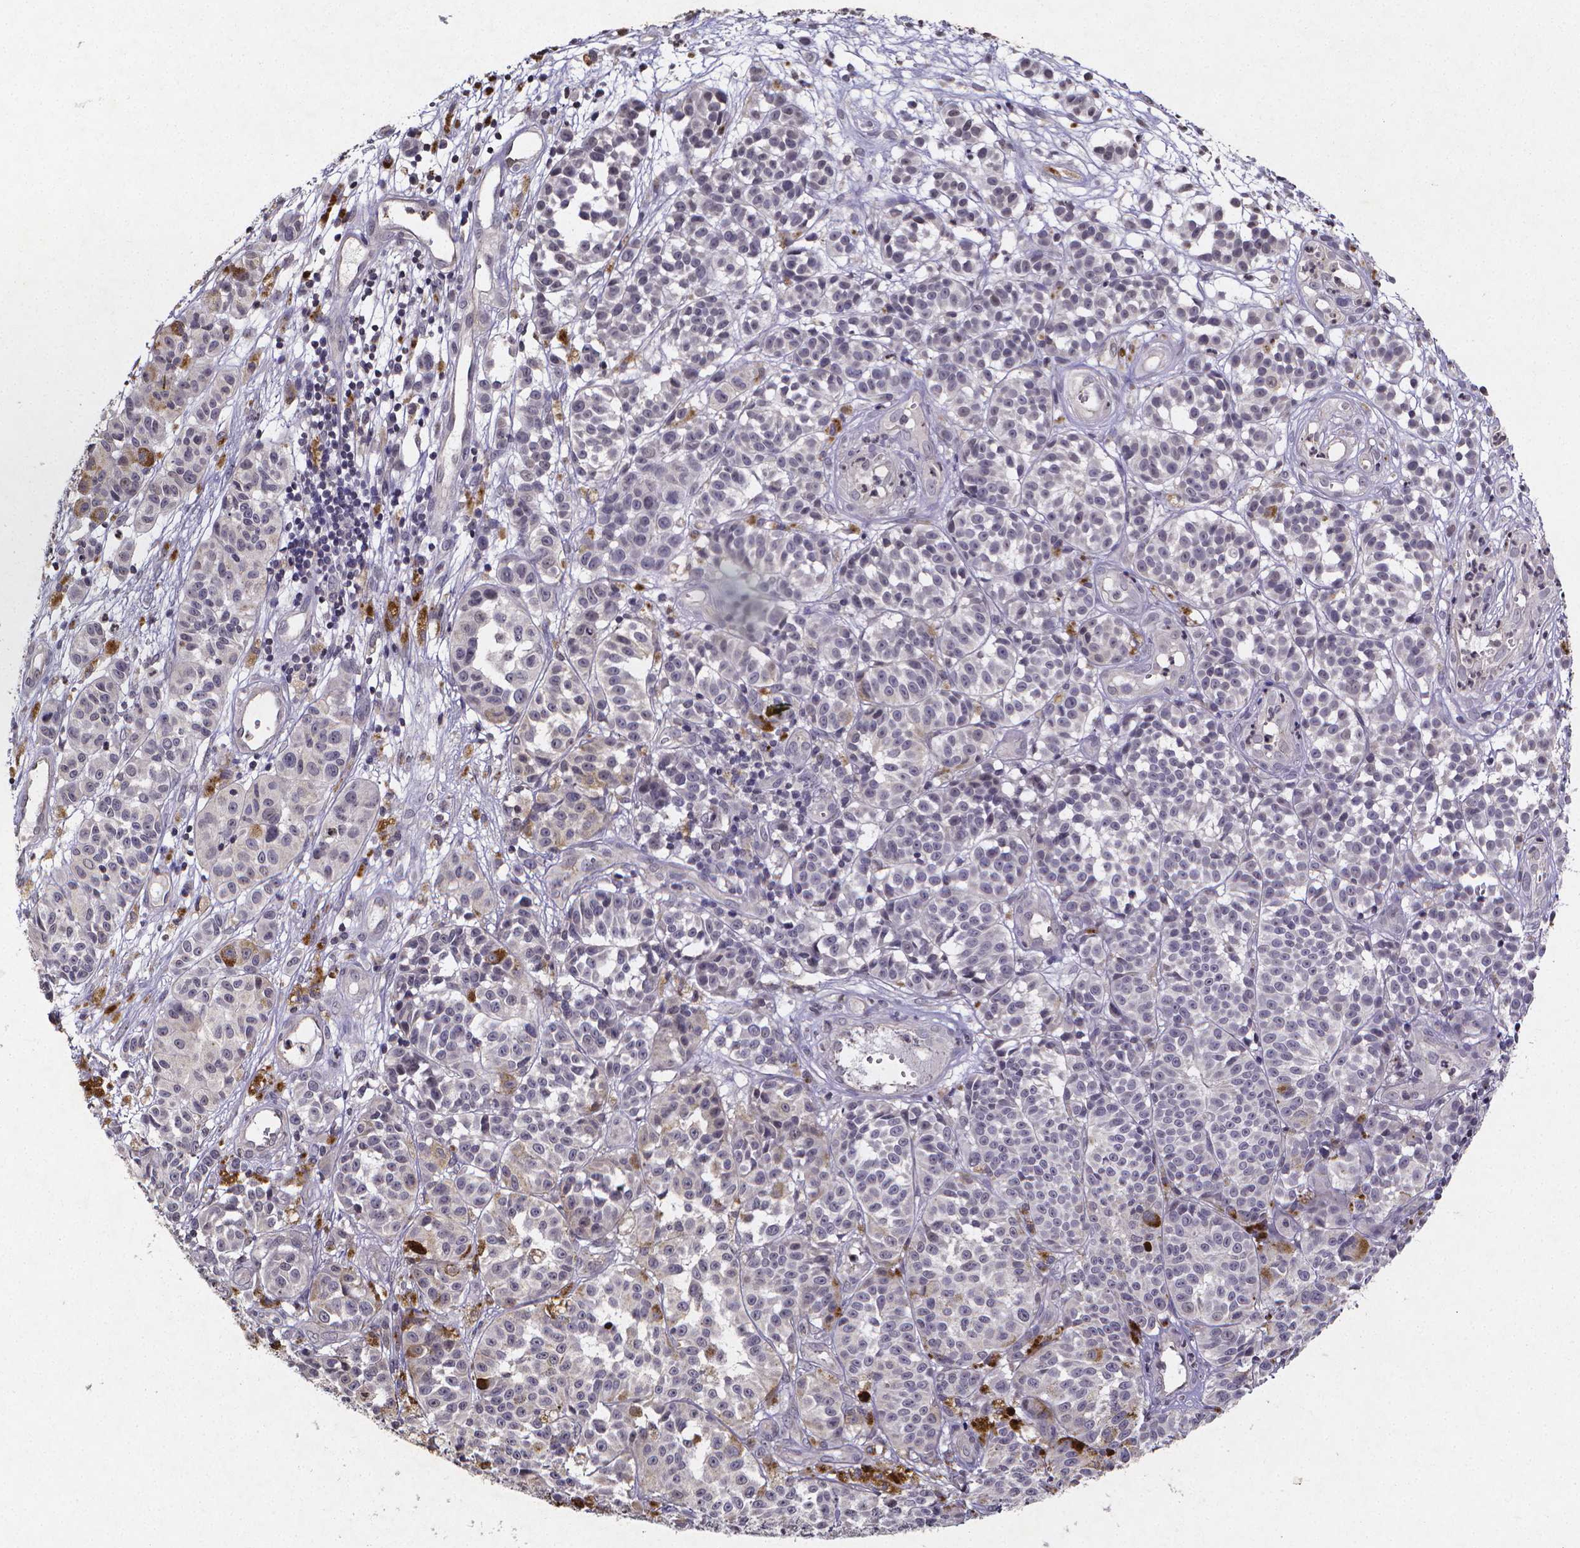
{"staining": {"intensity": "negative", "quantity": "none", "location": "none"}, "tissue": "melanoma", "cell_type": "Tumor cells", "image_type": "cancer", "snomed": [{"axis": "morphology", "description": "Malignant melanoma, NOS"}, {"axis": "topography", "description": "Skin"}], "caption": "Immunohistochemical staining of human malignant melanoma exhibits no significant positivity in tumor cells.", "gene": "TP73", "patient": {"sex": "female", "age": 58}}